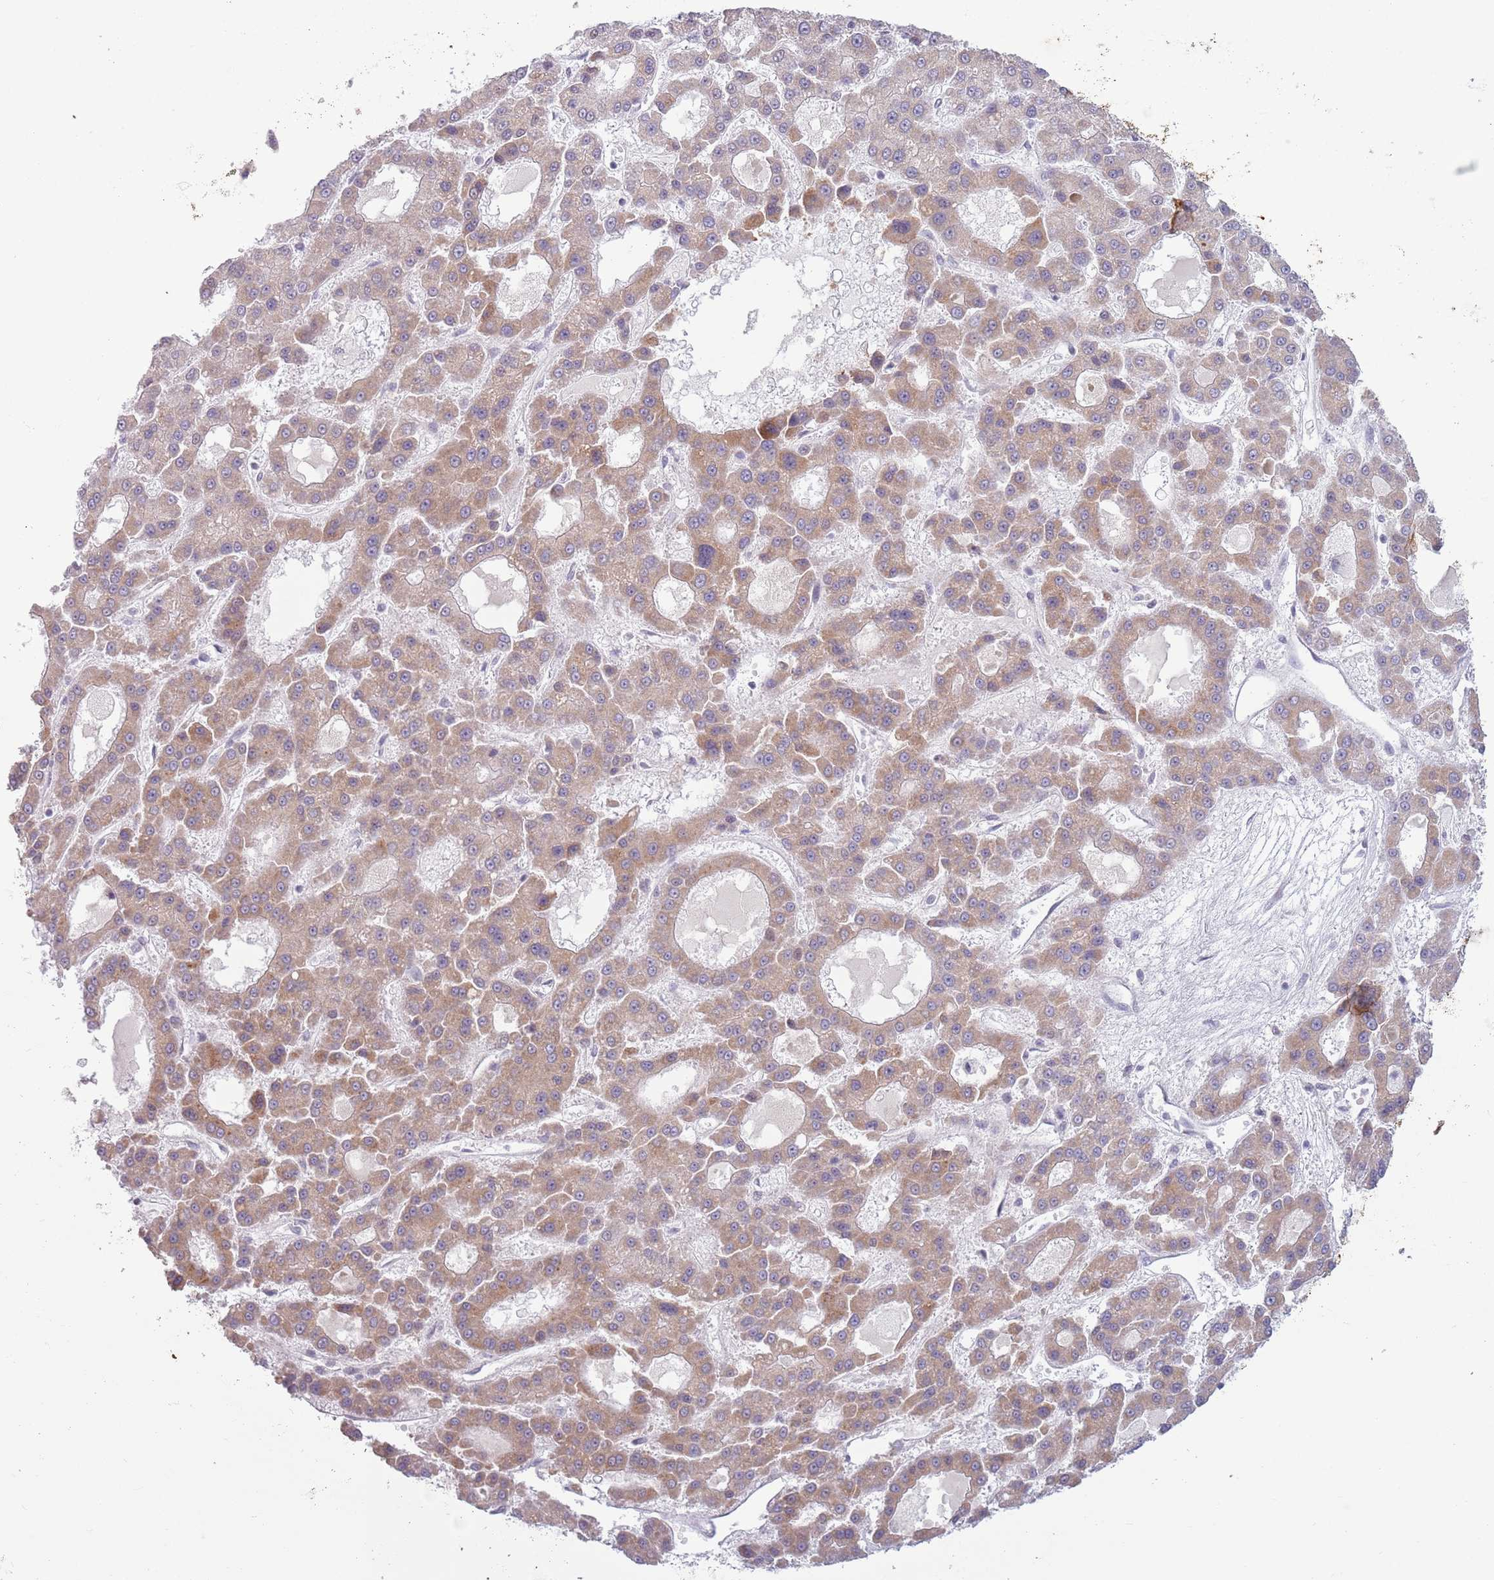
{"staining": {"intensity": "moderate", "quantity": "25%-75%", "location": "cytoplasmic/membranous"}, "tissue": "liver cancer", "cell_type": "Tumor cells", "image_type": "cancer", "snomed": [{"axis": "morphology", "description": "Carcinoma, Hepatocellular, NOS"}, {"axis": "topography", "description": "Liver"}], "caption": "Human liver cancer (hepatocellular carcinoma) stained with a protein marker shows moderate staining in tumor cells.", "gene": "MRPL34", "patient": {"sex": "male", "age": 70}}